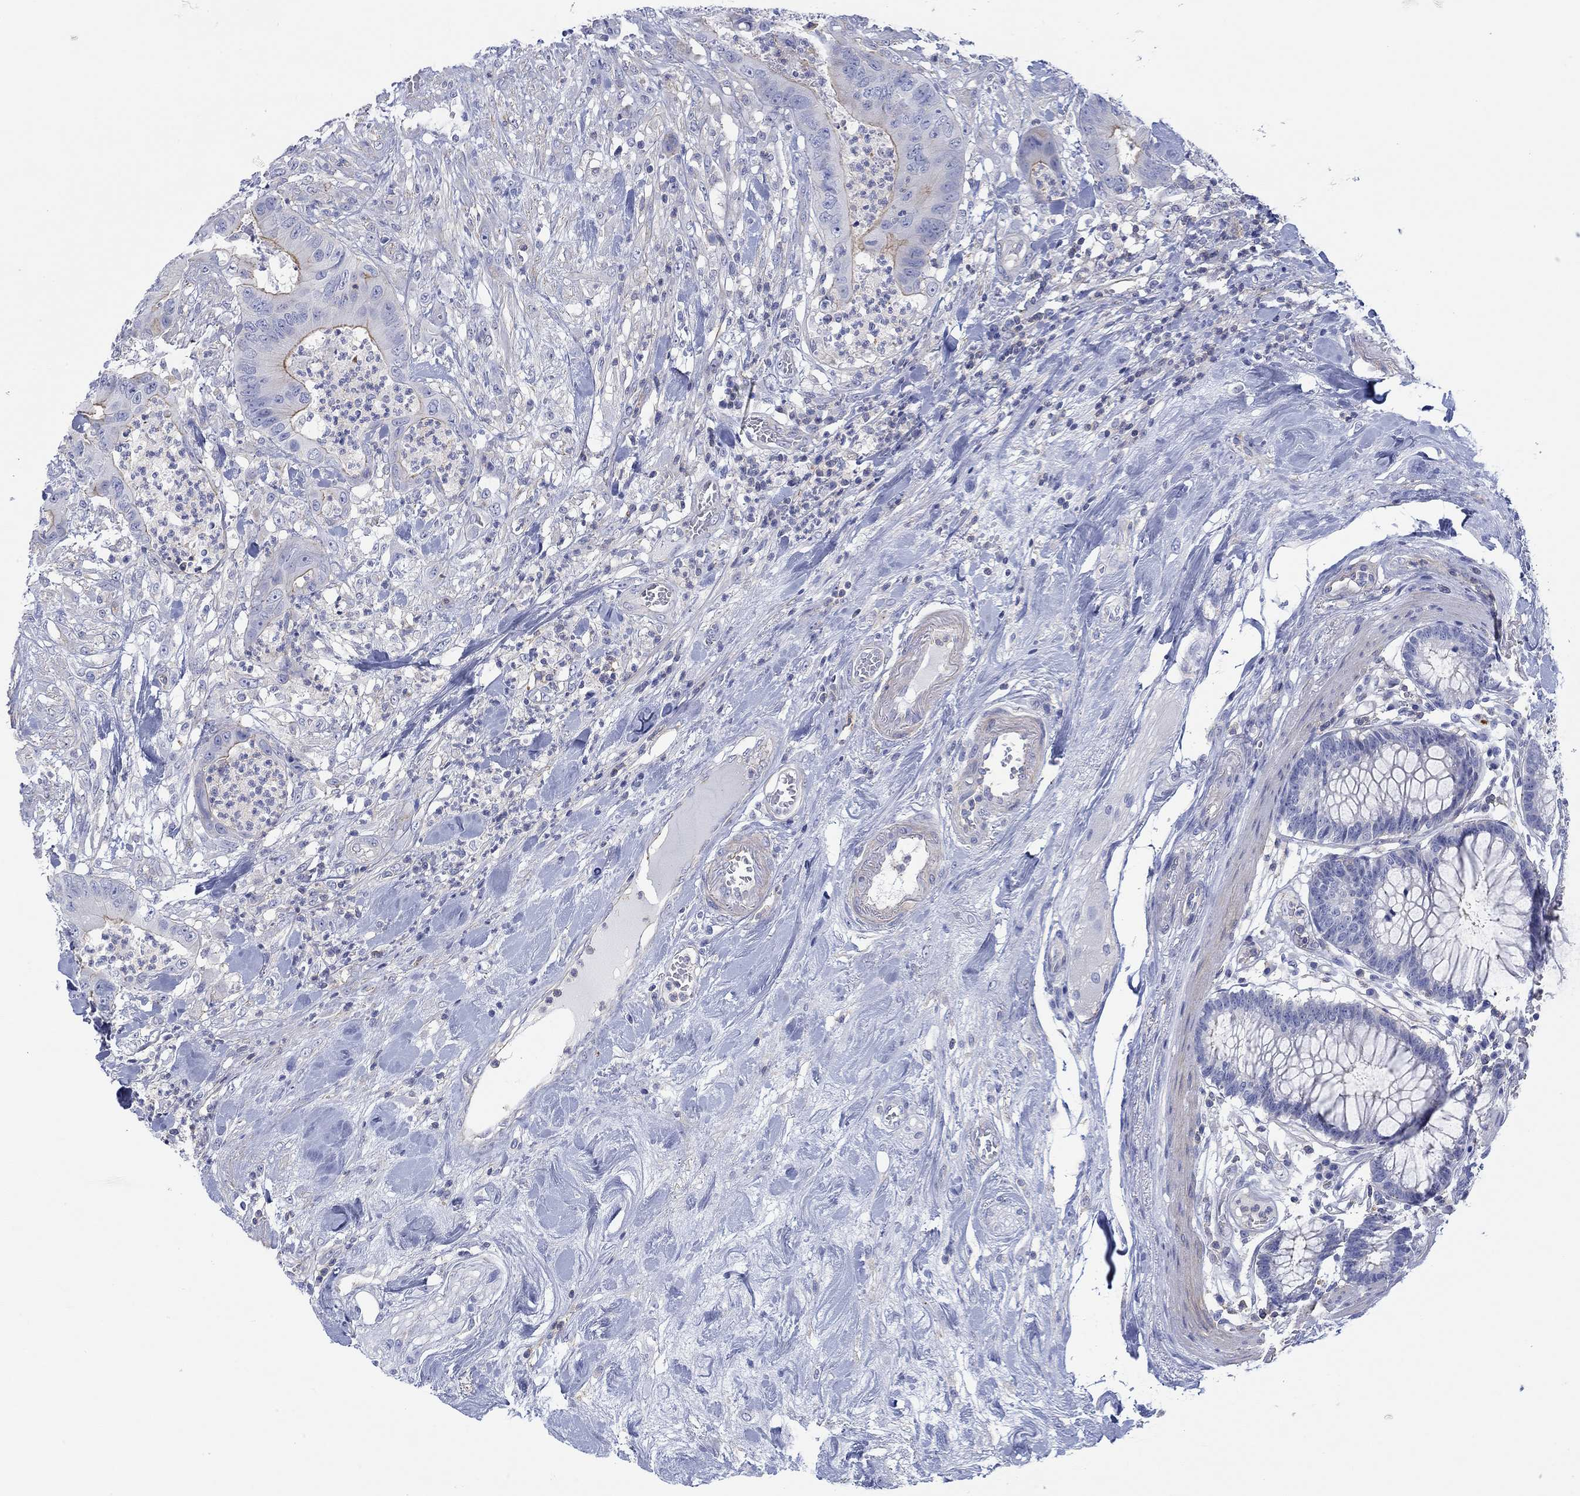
{"staining": {"intensity": "moderate", "quantity": "<25%", "location": "cytoplasmic/membranous"}, "tissue": "colorectal cancer", "cell_type": "Tumor cells", "image_type": "cancer", "snomed": [{"axis": "morphology", "description": "Adenocarcinoma, NOS"}, {"axis": "topography", "description": "Colon"}], "caption": "Immunohistochemical staining of human adenocarcinoma (colorectal) demonstrates low levels of moderate cytoplasmic/membranous protein staining in about <25% of tumor cells.", "gene": "PPIL6", "patient": {"sex": "male", "age": 84}}